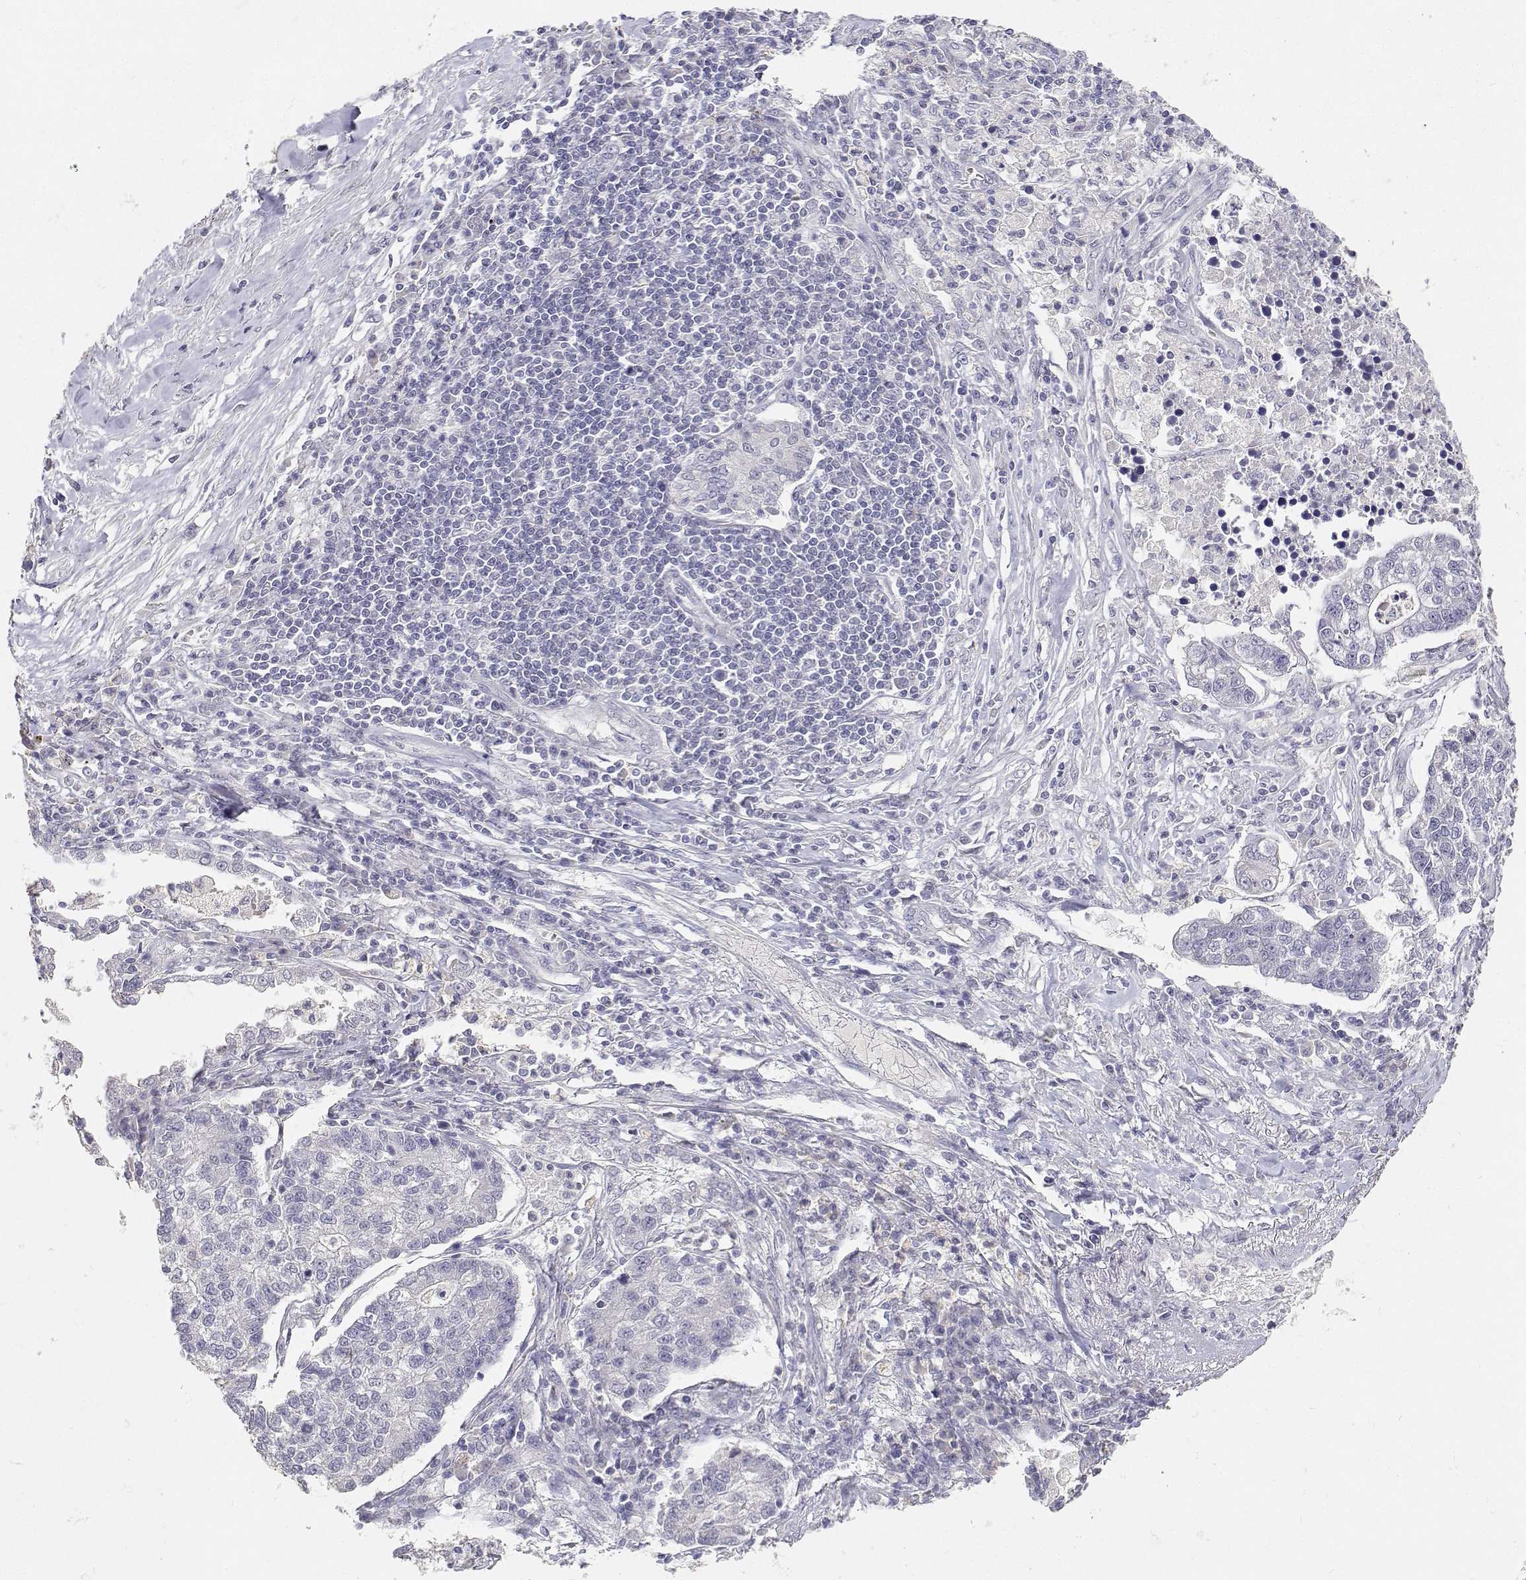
{"staining": {"intensity": "negative", "quantity": "none", "location": "none"}, "tissue": "lung cancer", "cell_type": "Tumor cells", "image_type": "cancer", "snomed": [{"axis": "morphology", "description": "Adenocarcinoma, NOS"}, {"axis": "topography", "description": "Lung"}], "caption": "Human lung cancer stained for a protein using immunohistochemistry (IHC) exhibits no staining in tumor cells.", "gene": "PAEP", "patient": {"sex": "male", "age": 57}}